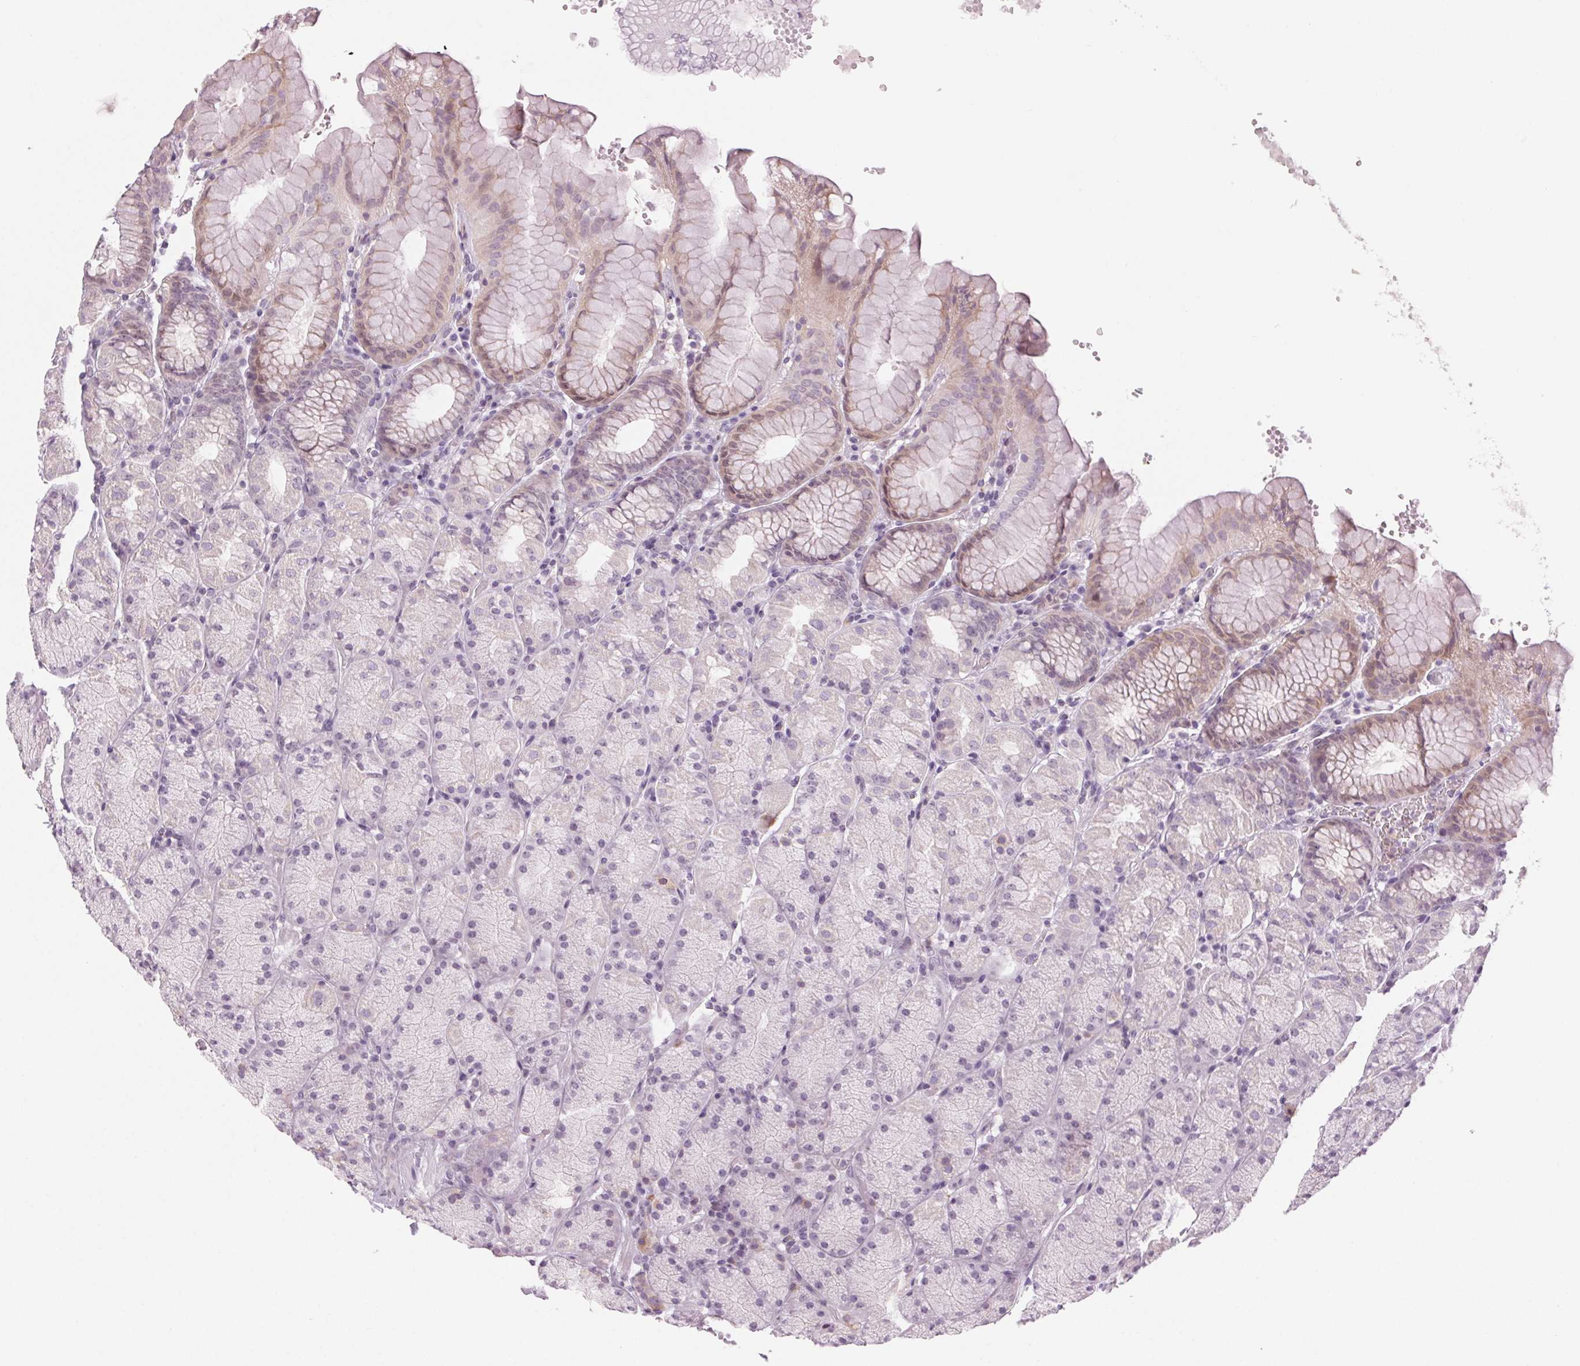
{"staining": {"intensity": "weak", "quantity": "<25%", "location": "cytoplasmic/membranous"}, "tissue": "stomach", "cell_type": "Glandular cells", "image_type": "normal", "snomed": [{"axis": "morphology", "description": "Normal tissue, NOS"}, {"axis": "topography", "description": "Stomach, upper"}, {"axis": "topography", "description": "Stomach"}], "caption": "This is a photomicrograph of IHC staining of normal stomach, which shows no positivity in glandular cells.", "gene": "SLC6A19", "patient": {"sex": "male", "age": 76}}